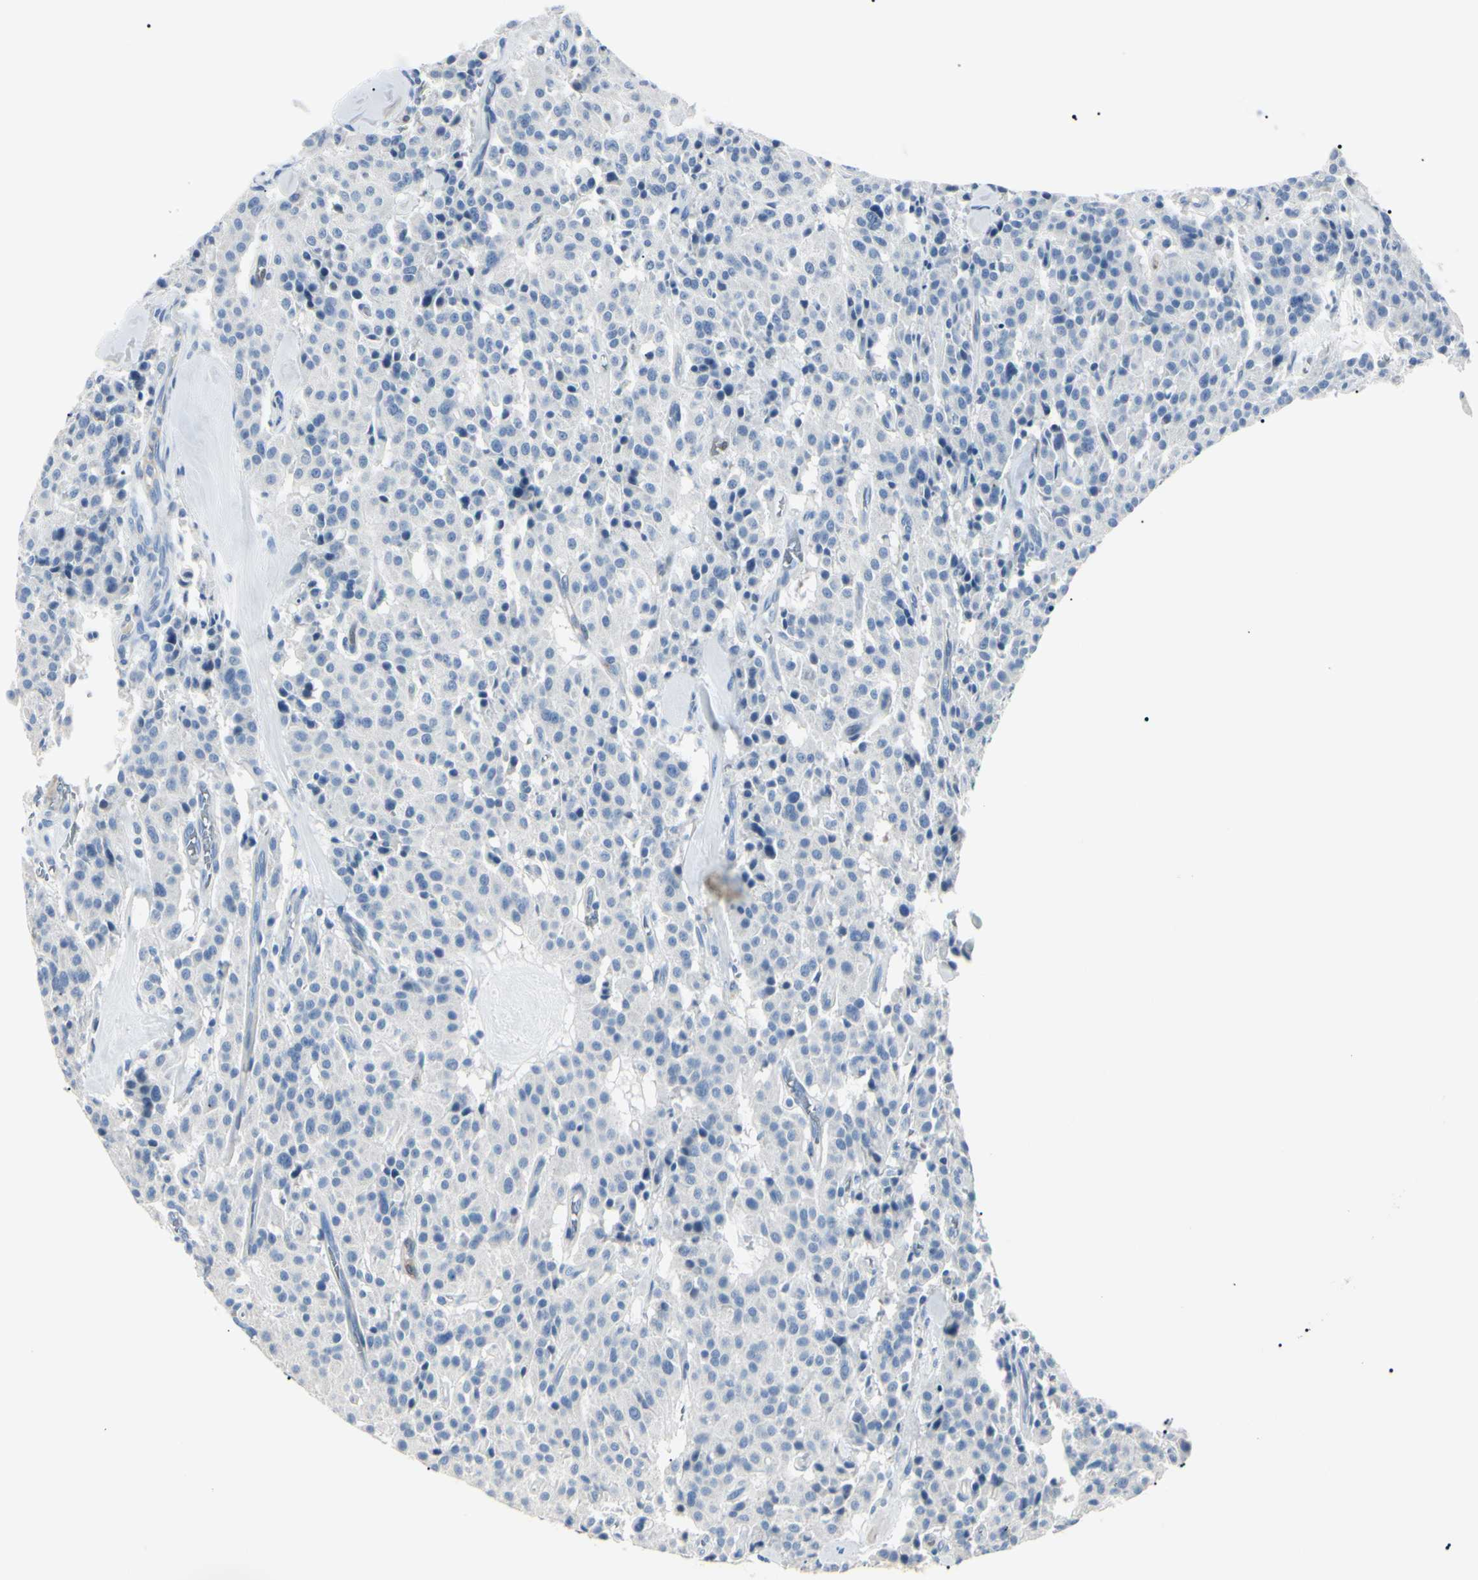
{"staining": {"intensity": "negative", "quantity": "none", "location": "none"}, "tissue": "carcinoid", "cell_type": "Tumor cells", "image_type": "cancer", "snomed": [{"axis": "morphology", "description": "Carcinoid, malignant, NOS"}, {"axis": "topography", "description": "Lung"}], "caption": "Malignant carcinoid stained for a protein using IHC reveals no staining tumor cells.", "gene": "CA2", "patient": {"sex": "male", "age": 30}}